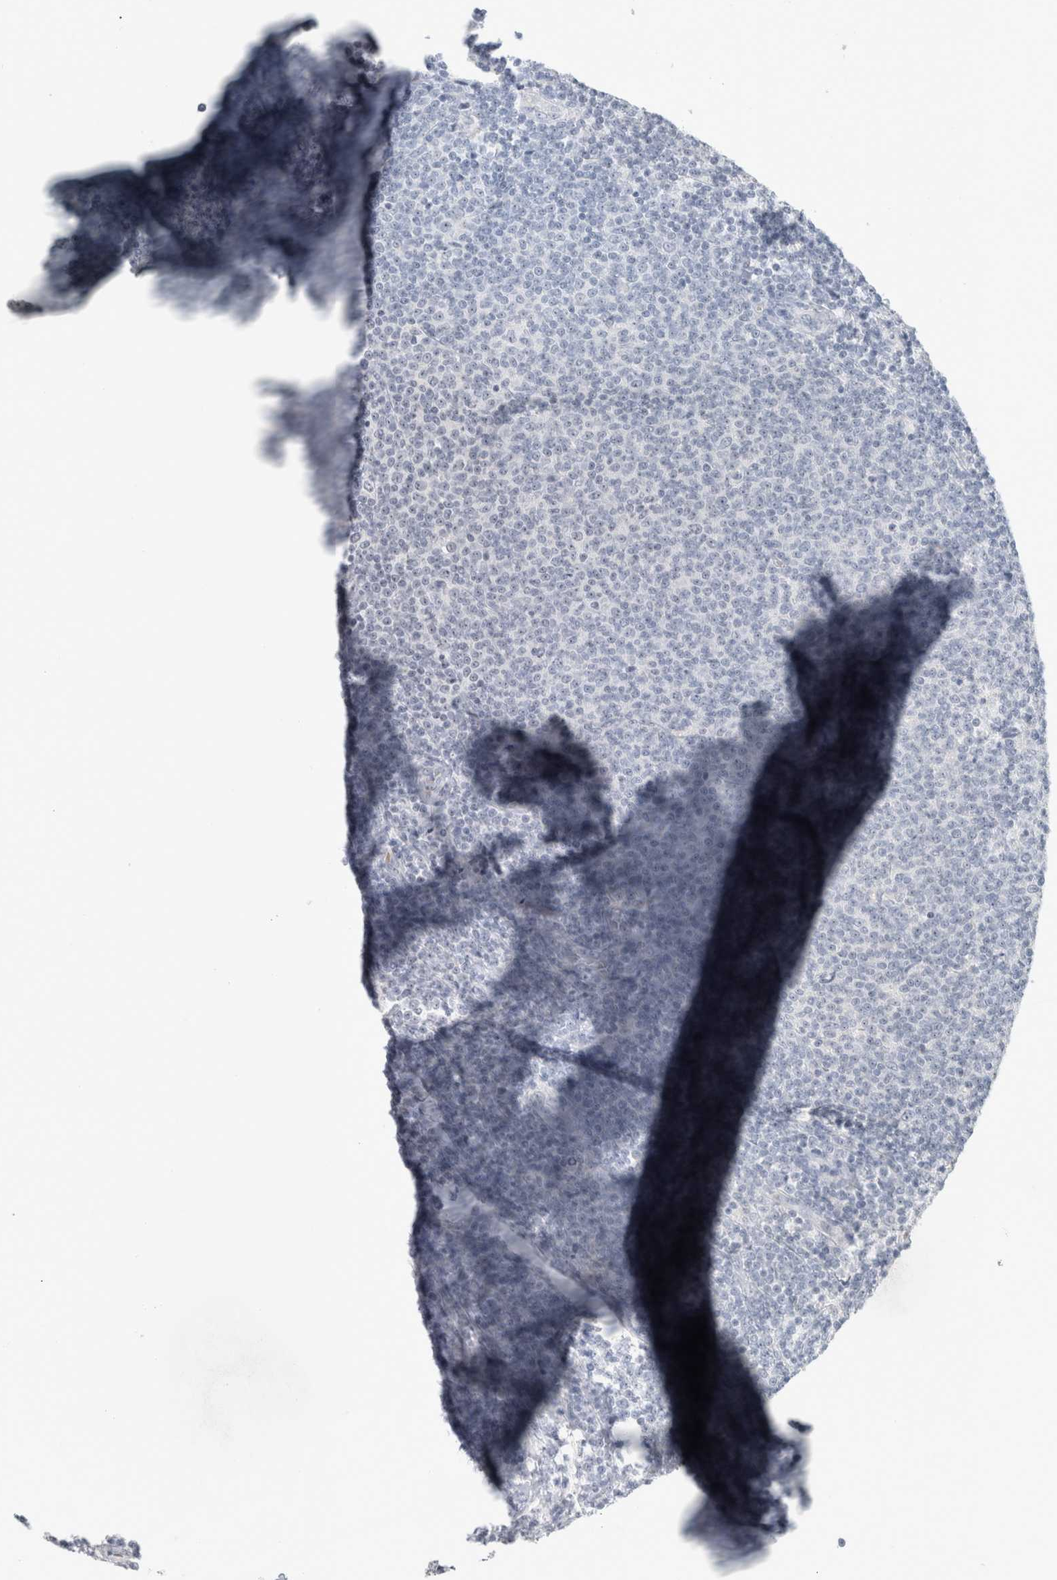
{"staining": {"intensity": "negative", "quantity": "none", "location": "none"}, "tissue": "lymphoma", "cell_type": "Tumor cells", "image_type": "cancer", "snomed": [{"axis": "morphology", "description": "Malignant lymphoma, non-Hodgkin's type, Low grade"}, {"axis": "topography", "description": "Lymph node"}], "caption": "This histopathology image is of malignant lymphoma, non-Hodgkin's type (low-grade) stained with immunohistochemistry (IHC) to label a protein in brown with the nuclei are counter-stained blue. There is no positivity in tumor cells.", "gene": "FMR1NB", "patient": {"sex": "male", "age": 66}}